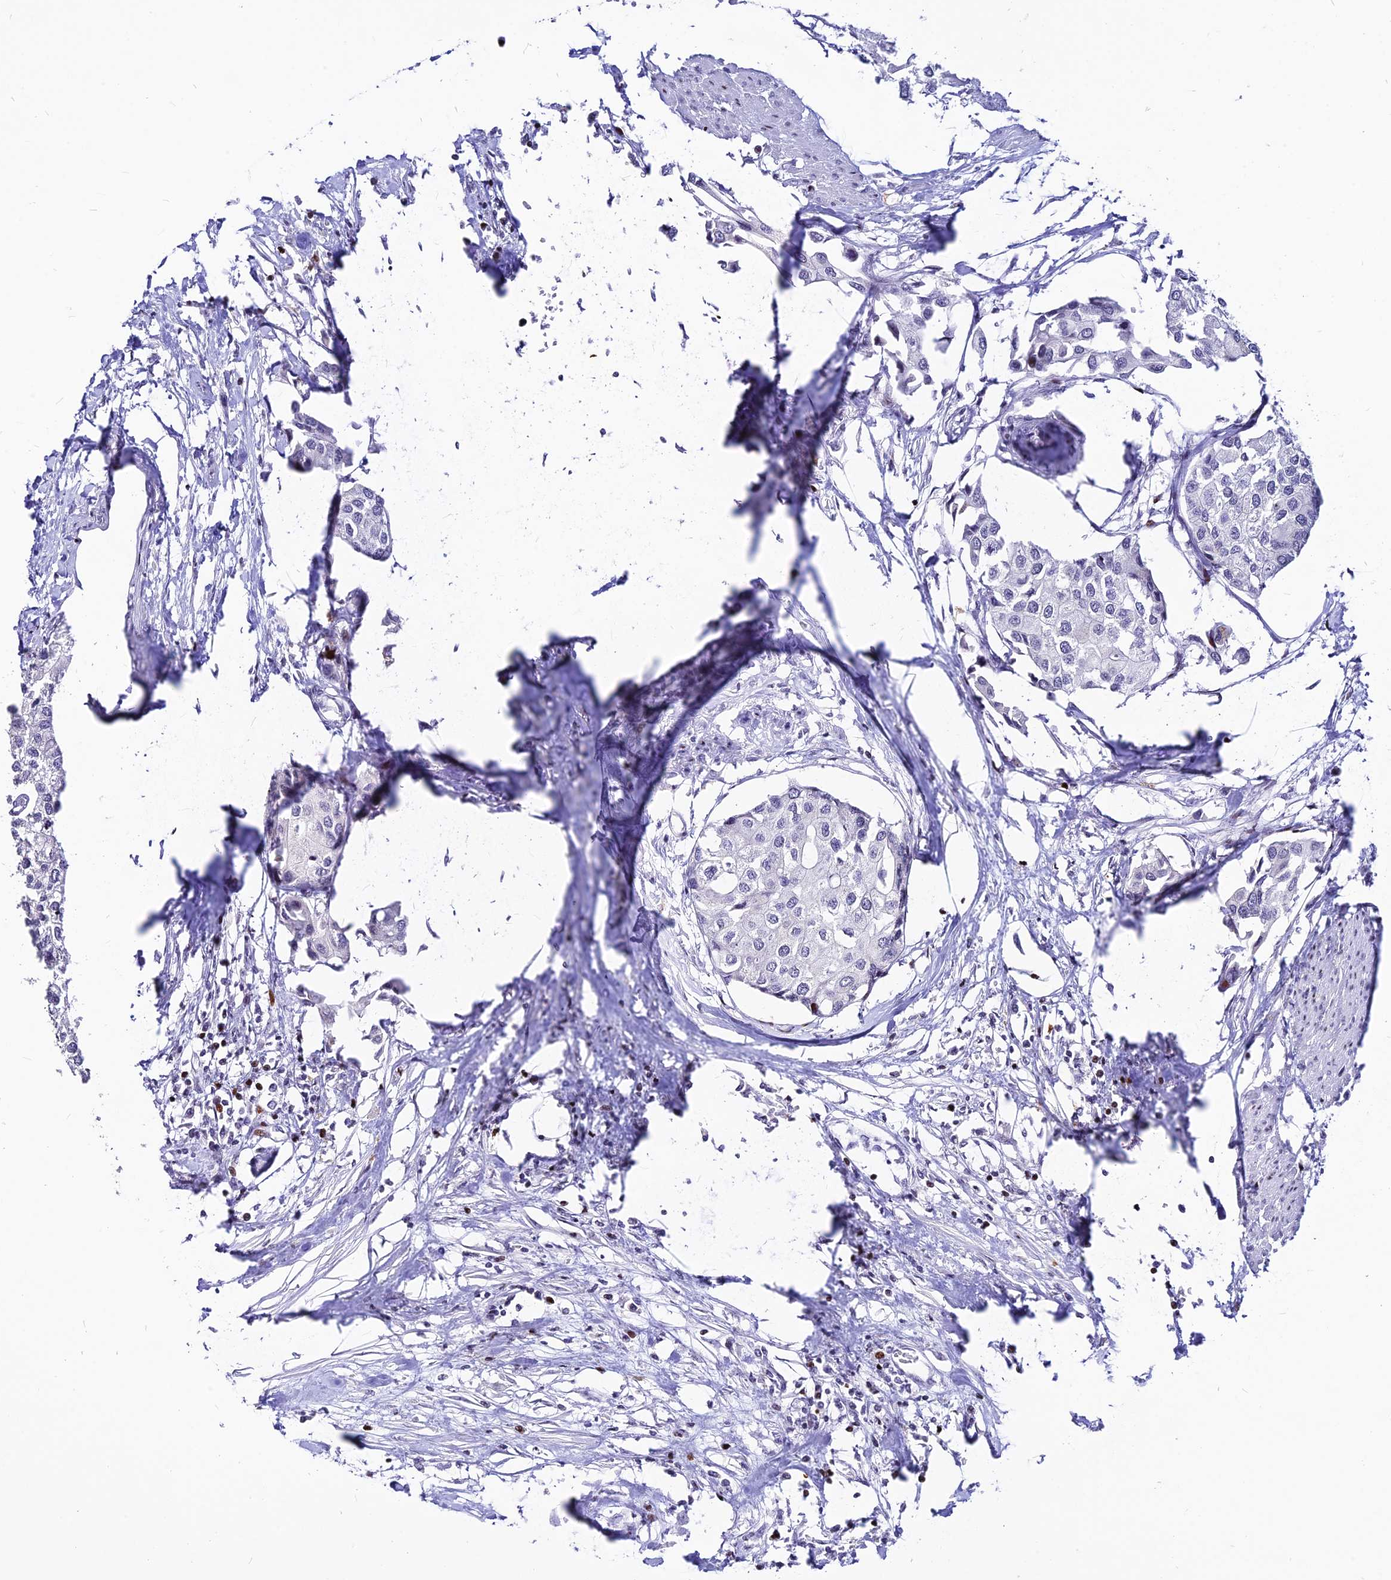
{"staining": {"intensity": "negative", "quantity": "none", "location": "none"}, "tissue": "urothelial cancer", "cell_type": "Tumor cells", "image_type": "cancer", "snomed": [{"axis": "morphology", "description": "Urothelial carcinoma, High grade"}, {"axis": "topography", "description": "Urinary bladder"}], "caption": "The immunohistochemistry photomicrograph has no significant positivity in tumor cells of urothelial carcinoma (high-grade) tissue. (Brightfield microscopy of DAB (3,3'-diaminobenzidine) immunohistochemistry (IHC) at high magnification).", "gene": "PRPS1", "patient": {"sex": "male", "age": 64}}